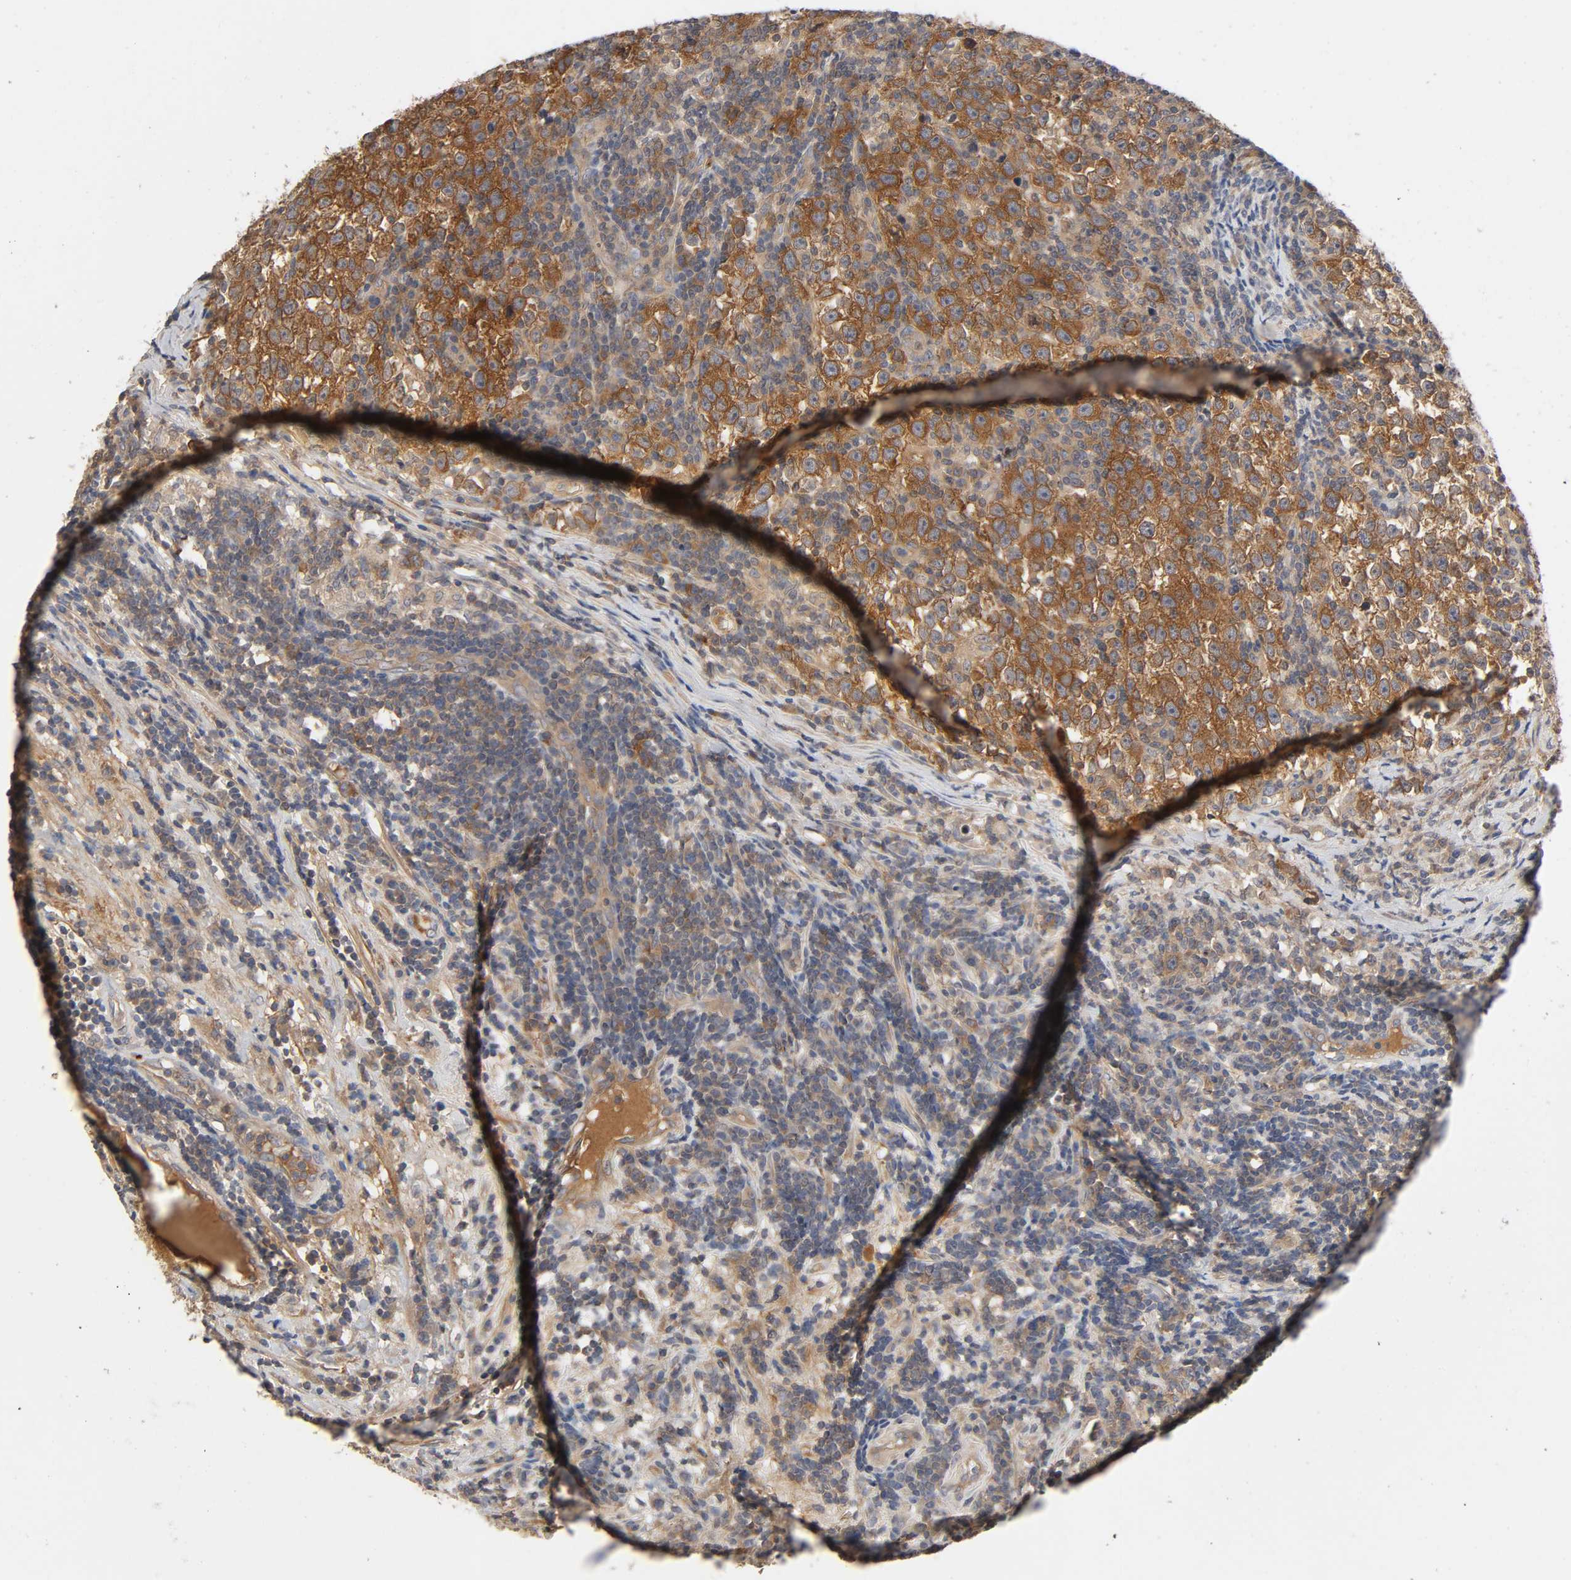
{"staining": {"intensity": "moderate", "quantity": ">75%", "location": "cytoplasmic/membranous"}, "tissue": "testis cancer", "cell_type": "Tumor cells", "image_type": "cancer", "snomed": [{"axis": "morphology", "description": "Seminoma, NOS"}, {"axis": "topography", "description": "Testis"}], "caption": "A histopathology image showing moderate cytoplasmic/membranous positivity in approximately >75% of tumor cells in seminoma (testis), as visualized by brown immunohistochemical staining.", "gene": "CPB2", "patient": {"sex": "male", "age": 43}}